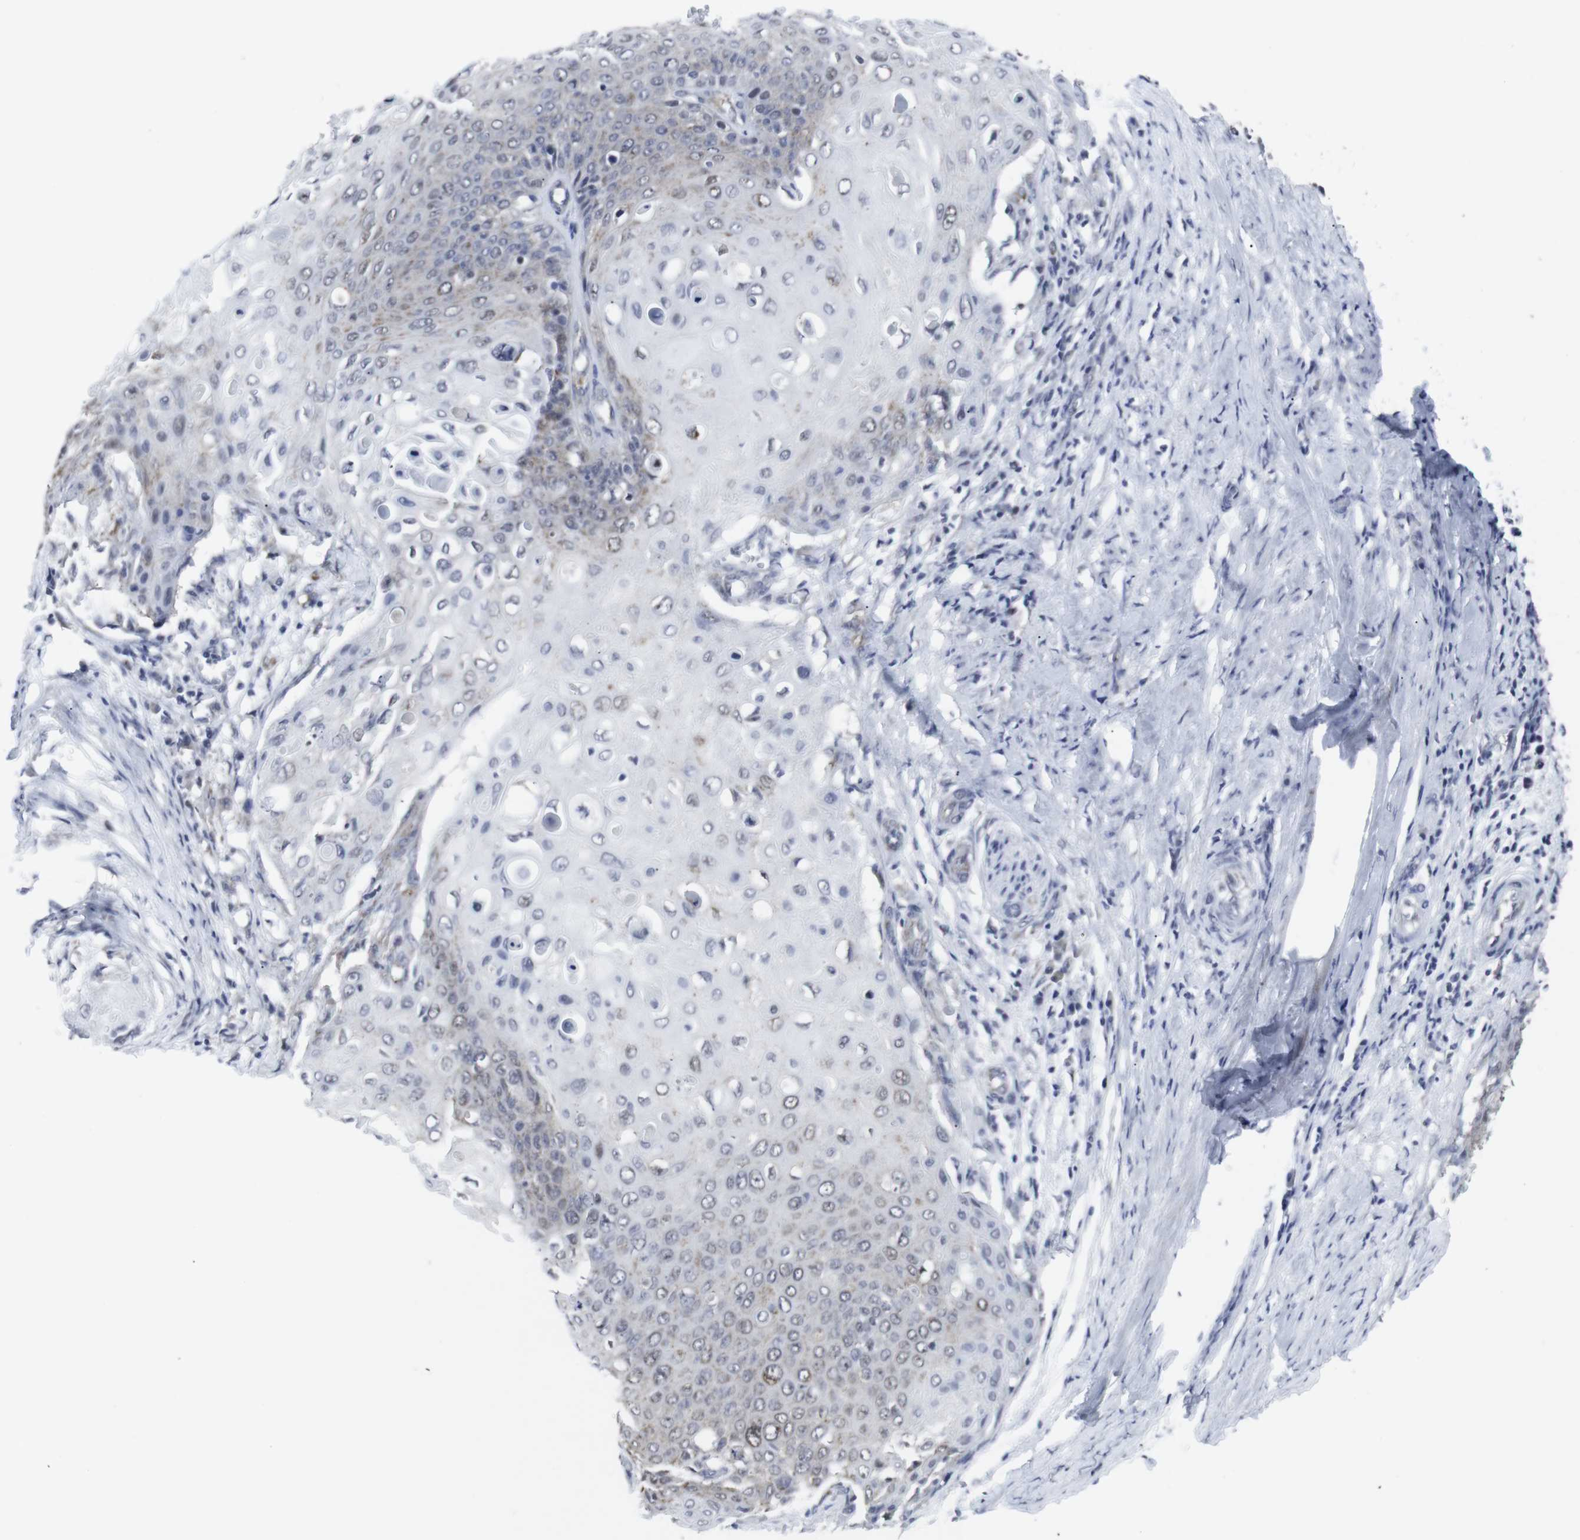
{"staining": {"intensity": "weak", "quantity": "<25%", "location": "cytoplasmic/membranous"}, "tissue": "cervical cancer", "cell_type": "Tumor cells", "image_type": "cancer", "snomed": [{"axis": "morphology", "description": "Squamous cell carcinoma, NOS"}, {"axis": "topography", "description": "Cervix"}], "caption": "The micrograph displays no significant expression in tumor cells of cervical squamous cell carcinoma.", "gene": "GEMIN2", "patient": {"sex": "female", "age": 39}}